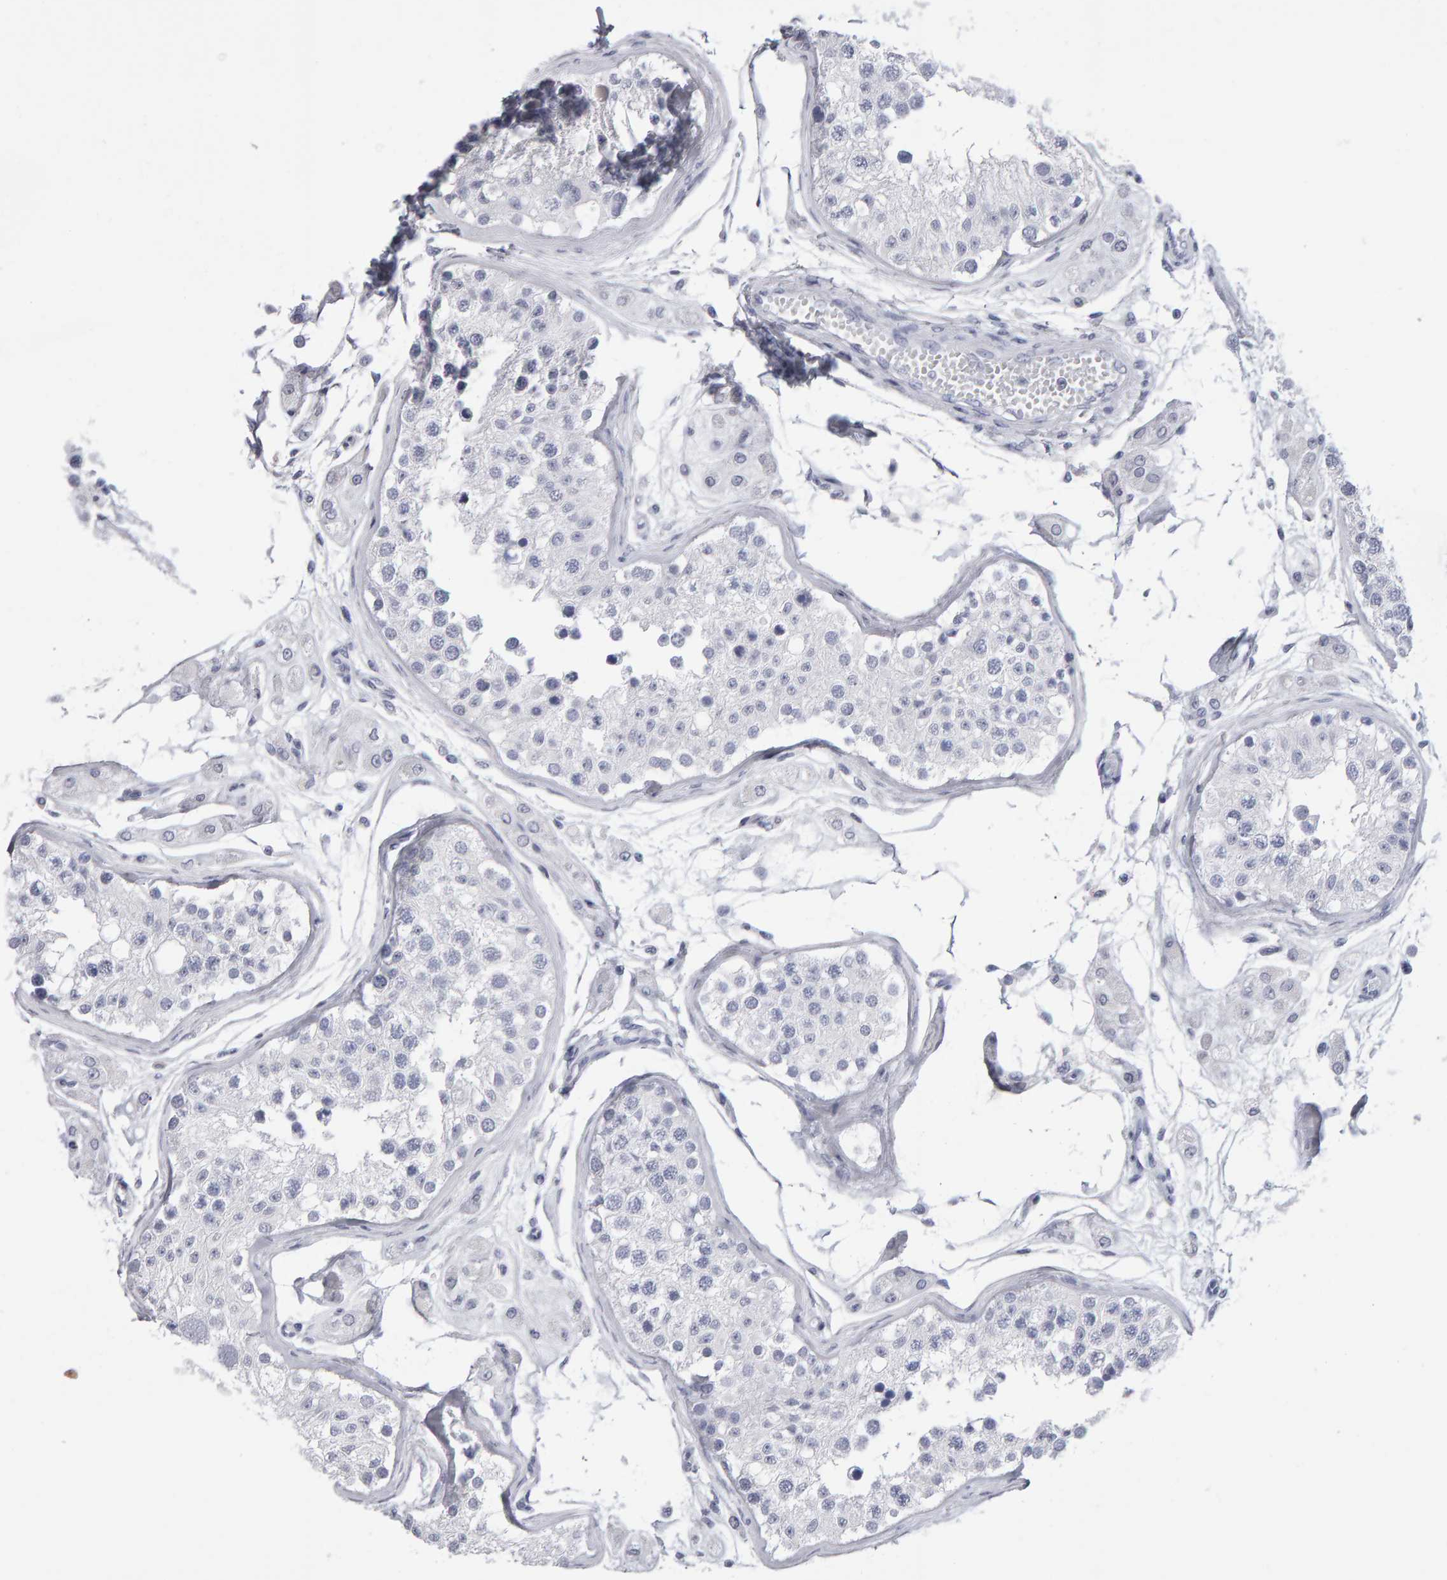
{"staining": {"intensity": "negative", "quantity": "none", "location": "none"}, "tissue": "testis", "cell_type": "Cells in seminiferous ducts", "image_type": "normal", "snomed": [{"axis": "morphology", "description": "Normal tissue, NOS"}, {"axis": "morphology", "description": "Adenocarcinoma, metastatic, NOS"}, {"axis": "topography", "description": "Testis"}], "caption": "This is a image of immunohistochemistry staining of unremarkable testis, which shows no staining in cells in seminiferous ducts. Brightfield microscopy of IHC stained with DAB (brown) and hematoxylin (blue), captured at high magnification.", "gene": "NCDN", "patient": {"sex": "male", "age": 26}}